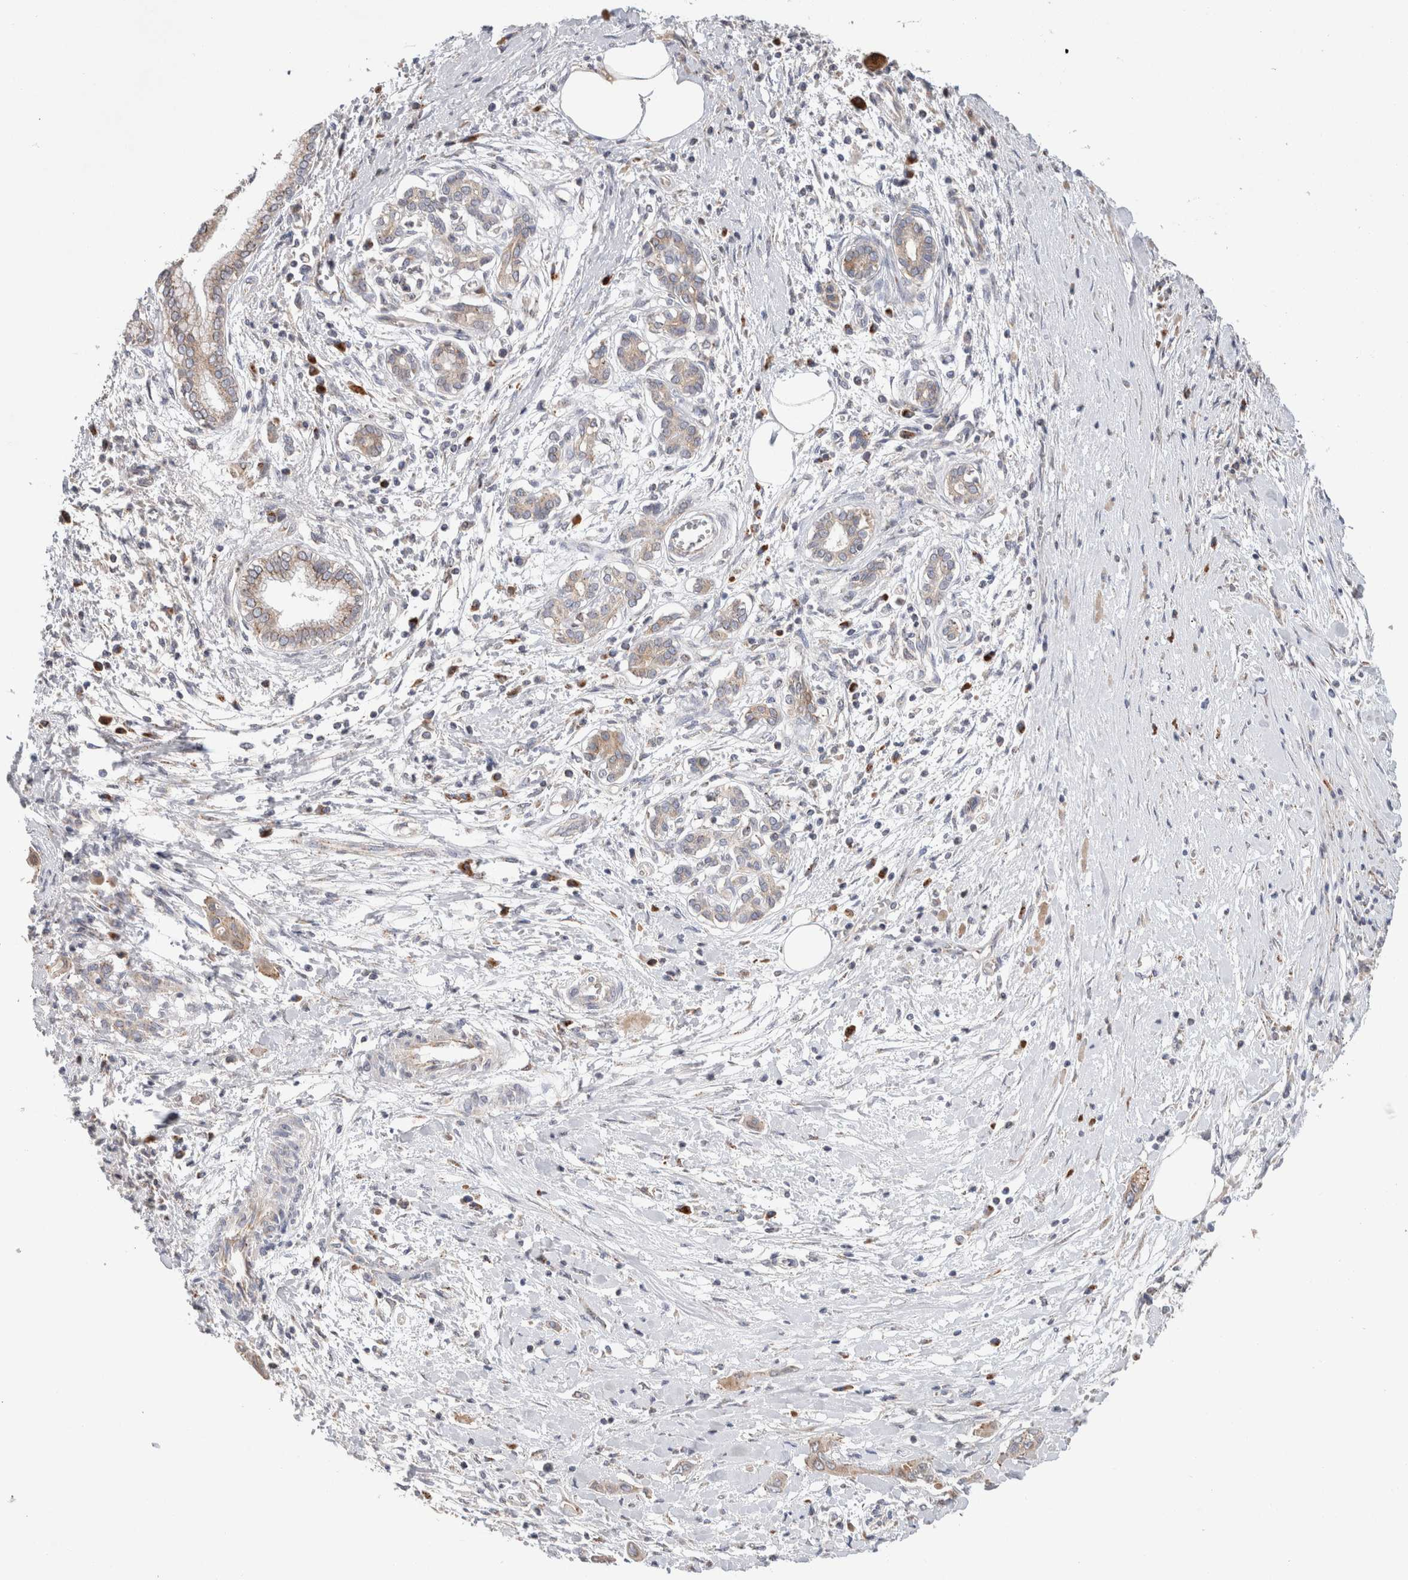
{"staining": {"intensity": "moderate", "quantity": "25%-75%", "location": "cytoplasmic/membranous"}, "tissue": "pancreatic cancer", "cell_type": "Tumor cells", "image_type": "cancer", "snomed": [{"axis": "morphology", "description": "Adenocarcinoma, NOS"}, {"axis": "topography", "description": "Pancreas"}], "caption": "Immunohistochemical staining of human pancreatic cancer (adenocarcinoma) displays medium levels of moderate cytoplasmic/membranous protein positivity in approximately 25%-75% of tumor cells. (brown staining indicates protein expression, while blue staining denotes nuclei).", "gene": "IARS2", "patient": {"sex": "male", "age": 58}}